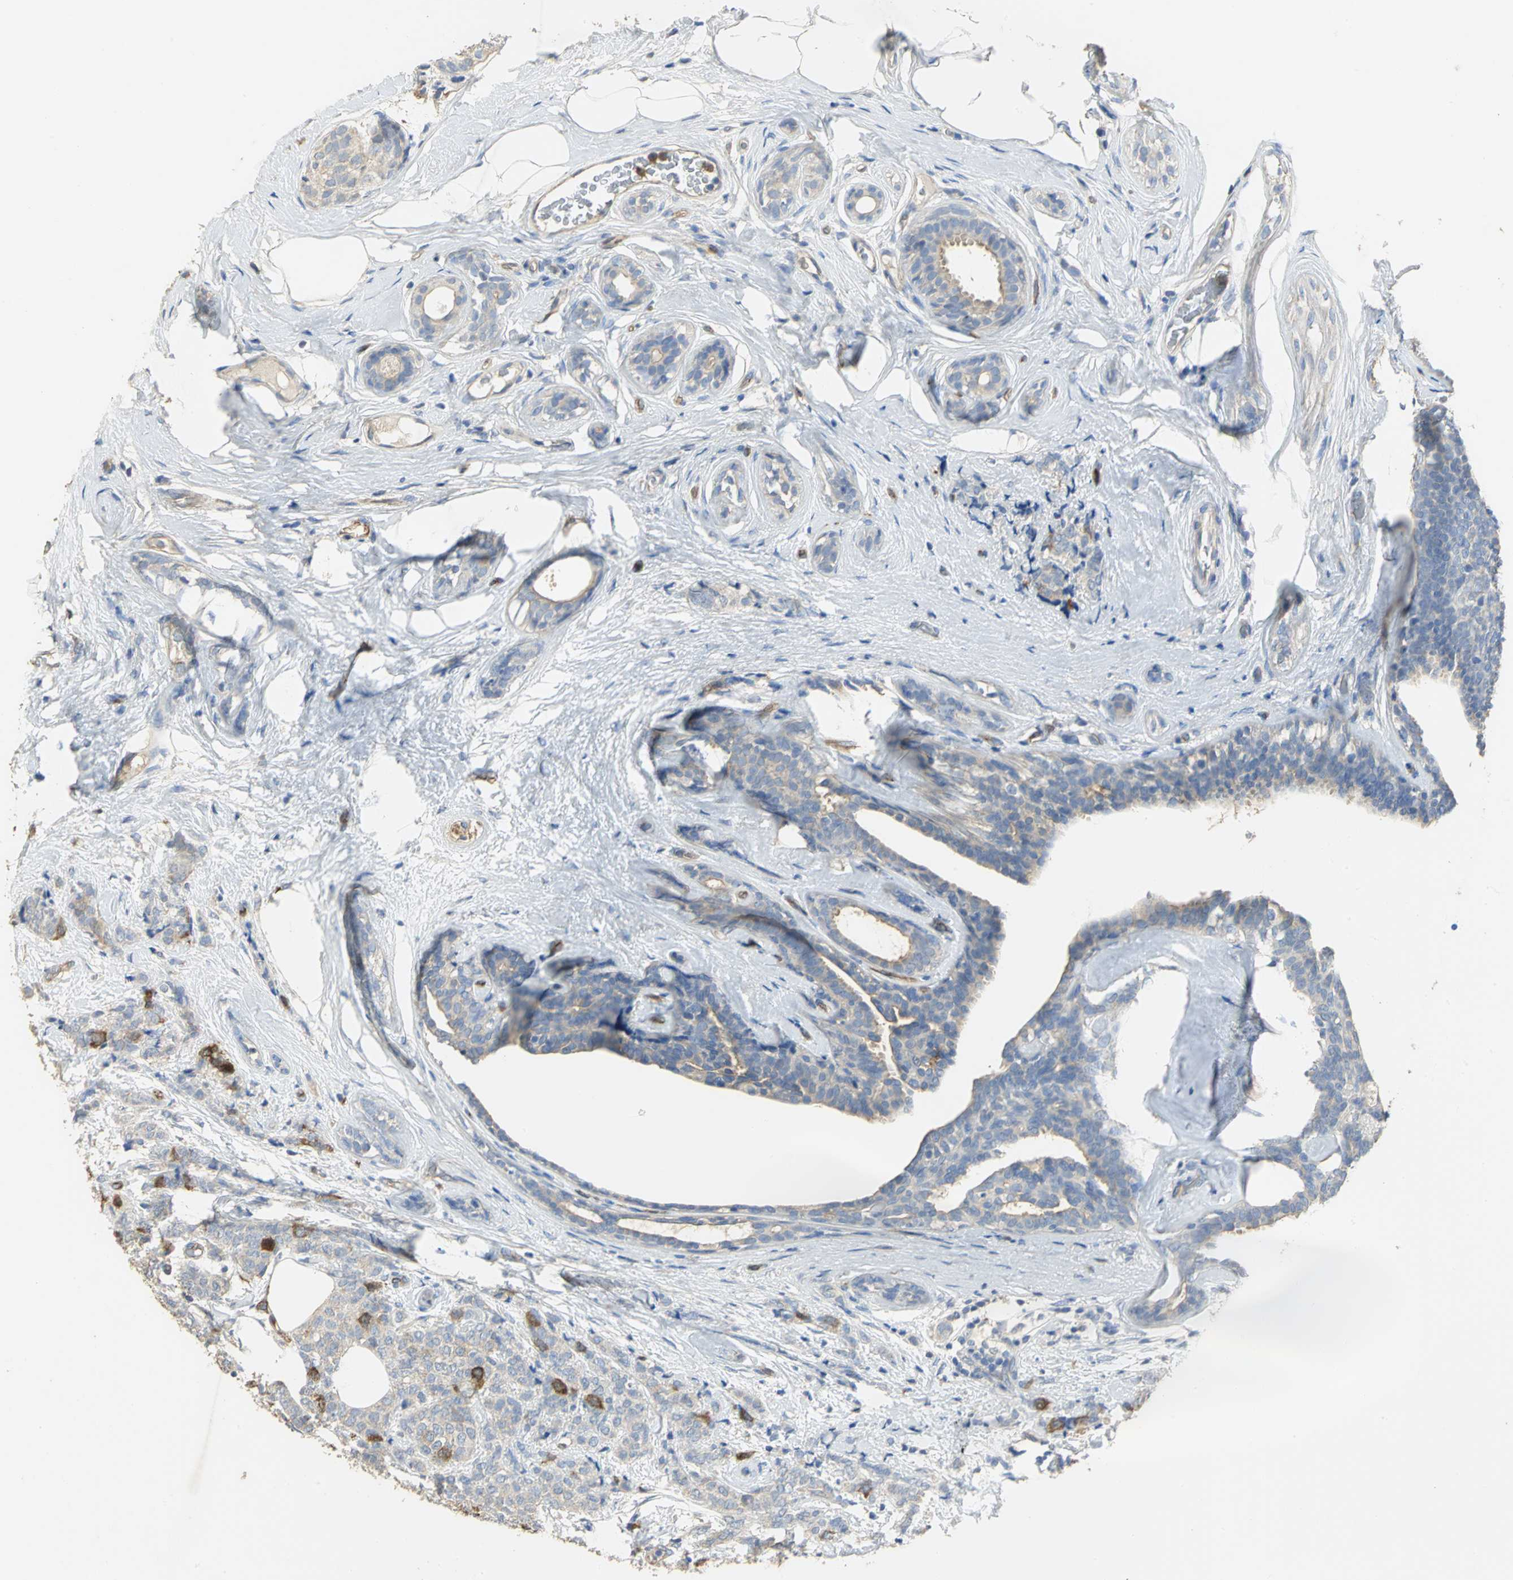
{"staining": {"intensity": "strong", "quantity": "<25%", "location": "cytoplasmic/membranous"}, "tissue": "breast cancer", "cell_type": "Tumor cells", "image_type": "cancer", "snomed": [{"axis": "morphology", "description": "Lobular carcinoma"}, {"axis": "topography", "description": "Breast"}], "caption": "Human breast cancer stained for a protein (brown) displays strong cytoplasmic/membranous positive staining in about <25% of tumor cells.", "gene": "DLGAP5", "patient": {"sex": "female", "age": 60}}